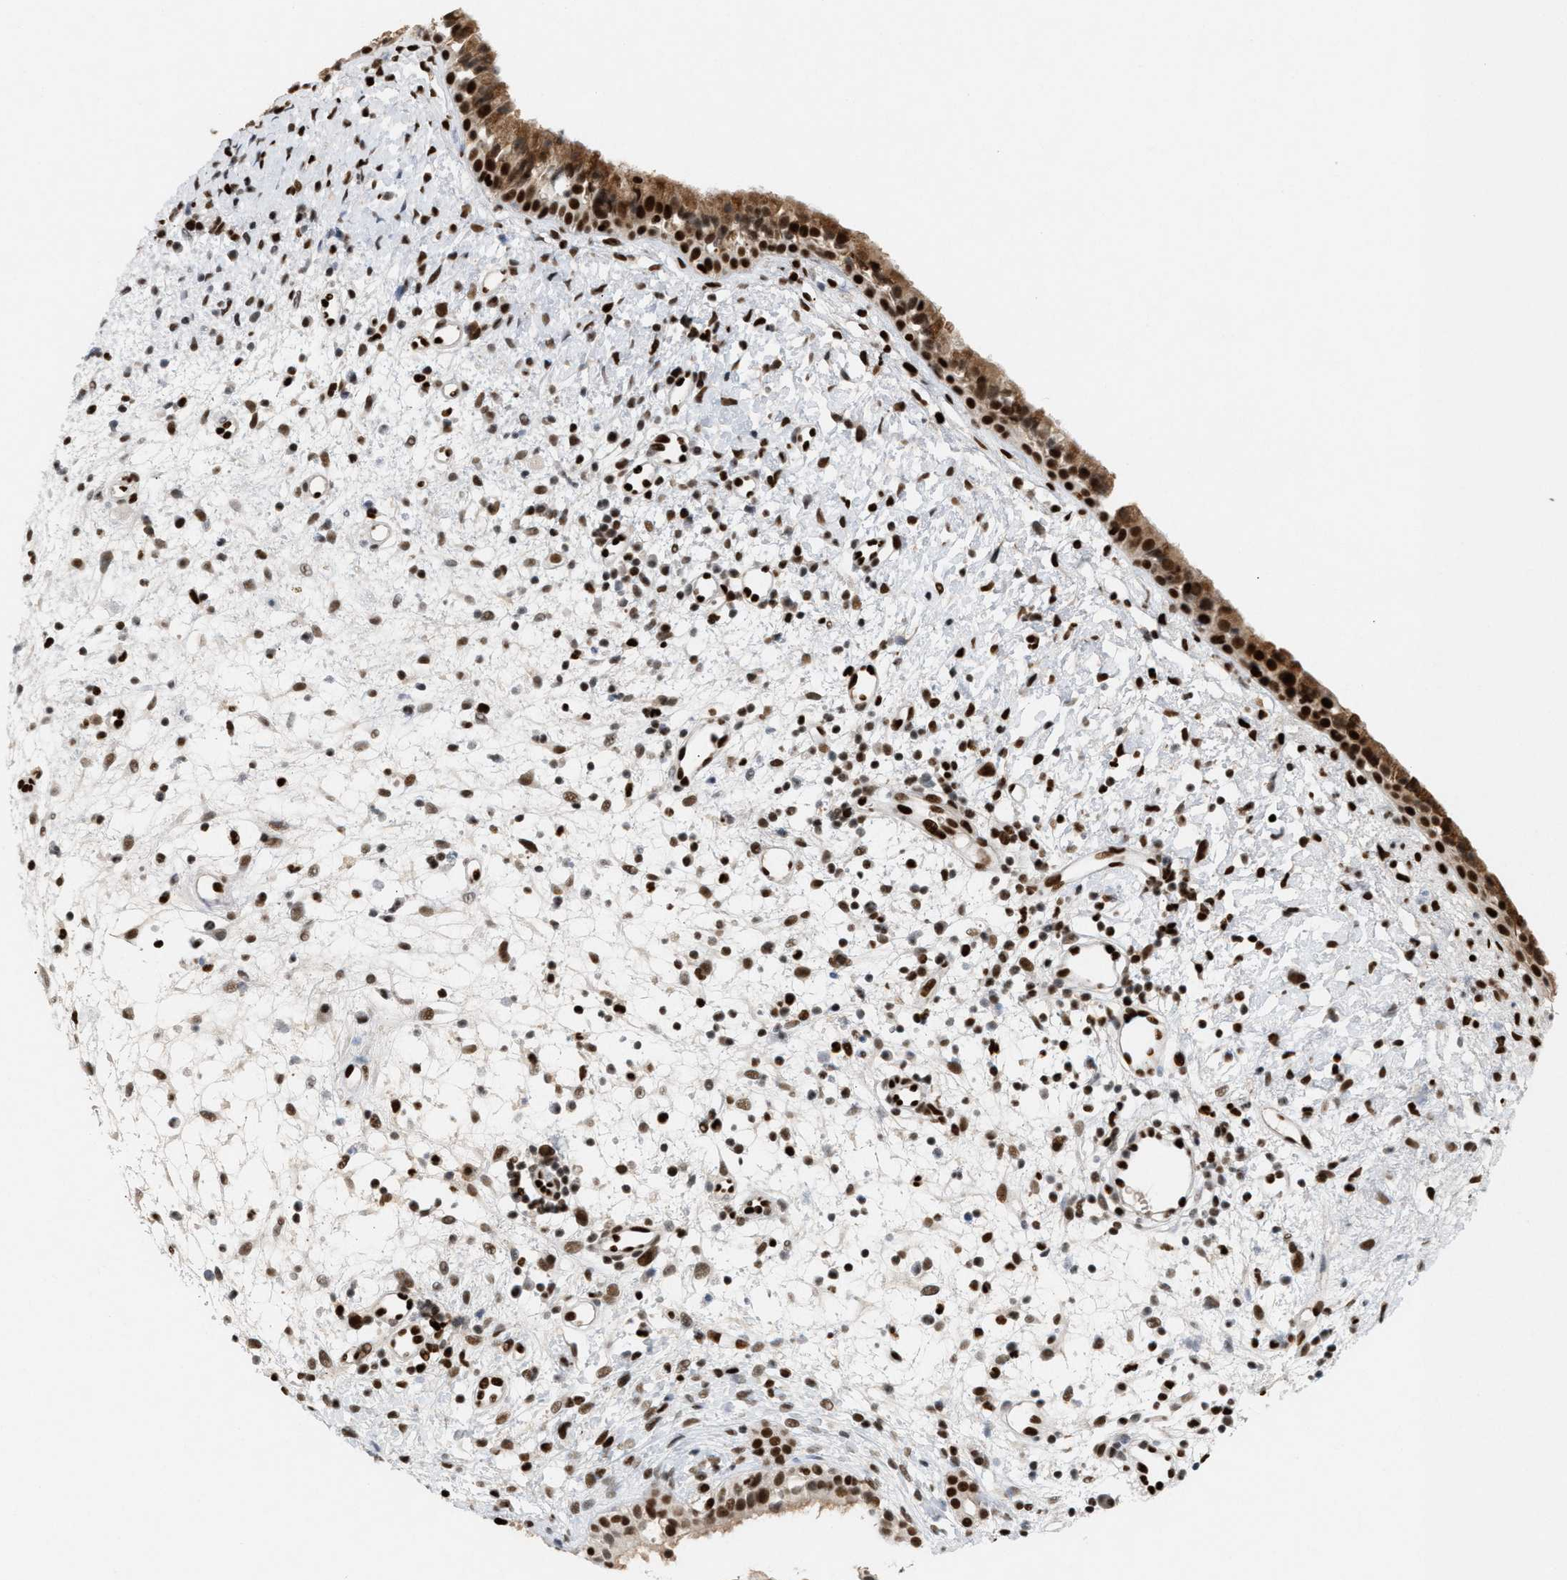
{"staining": {"intensity": "strong", "quantity": ">75%", "location": "cytoplasmic/membranous,nuclear"}, "tissue": "nasopharynx", "cell_type": "Respiratory epithelial cells", "image_type": "normal", "snomed": [{"axis": "morphology", "description": "Normal tissue, NOS"}, {"axis": "topography", "description": "Nasopharynx"}], "caption": "Protein expression analysis of normal human nasopharynx reveals strong cytoplasmic/membranous,nuclear positivity in approximately >75% of respiratory epithelial cells. (DAB (3,3'-diaminobenzidine) IHC, brown staining for protein, blue staining for nuclei).", "gene": "C17orf49", "patient": {"sex": "male", "age": 22}}